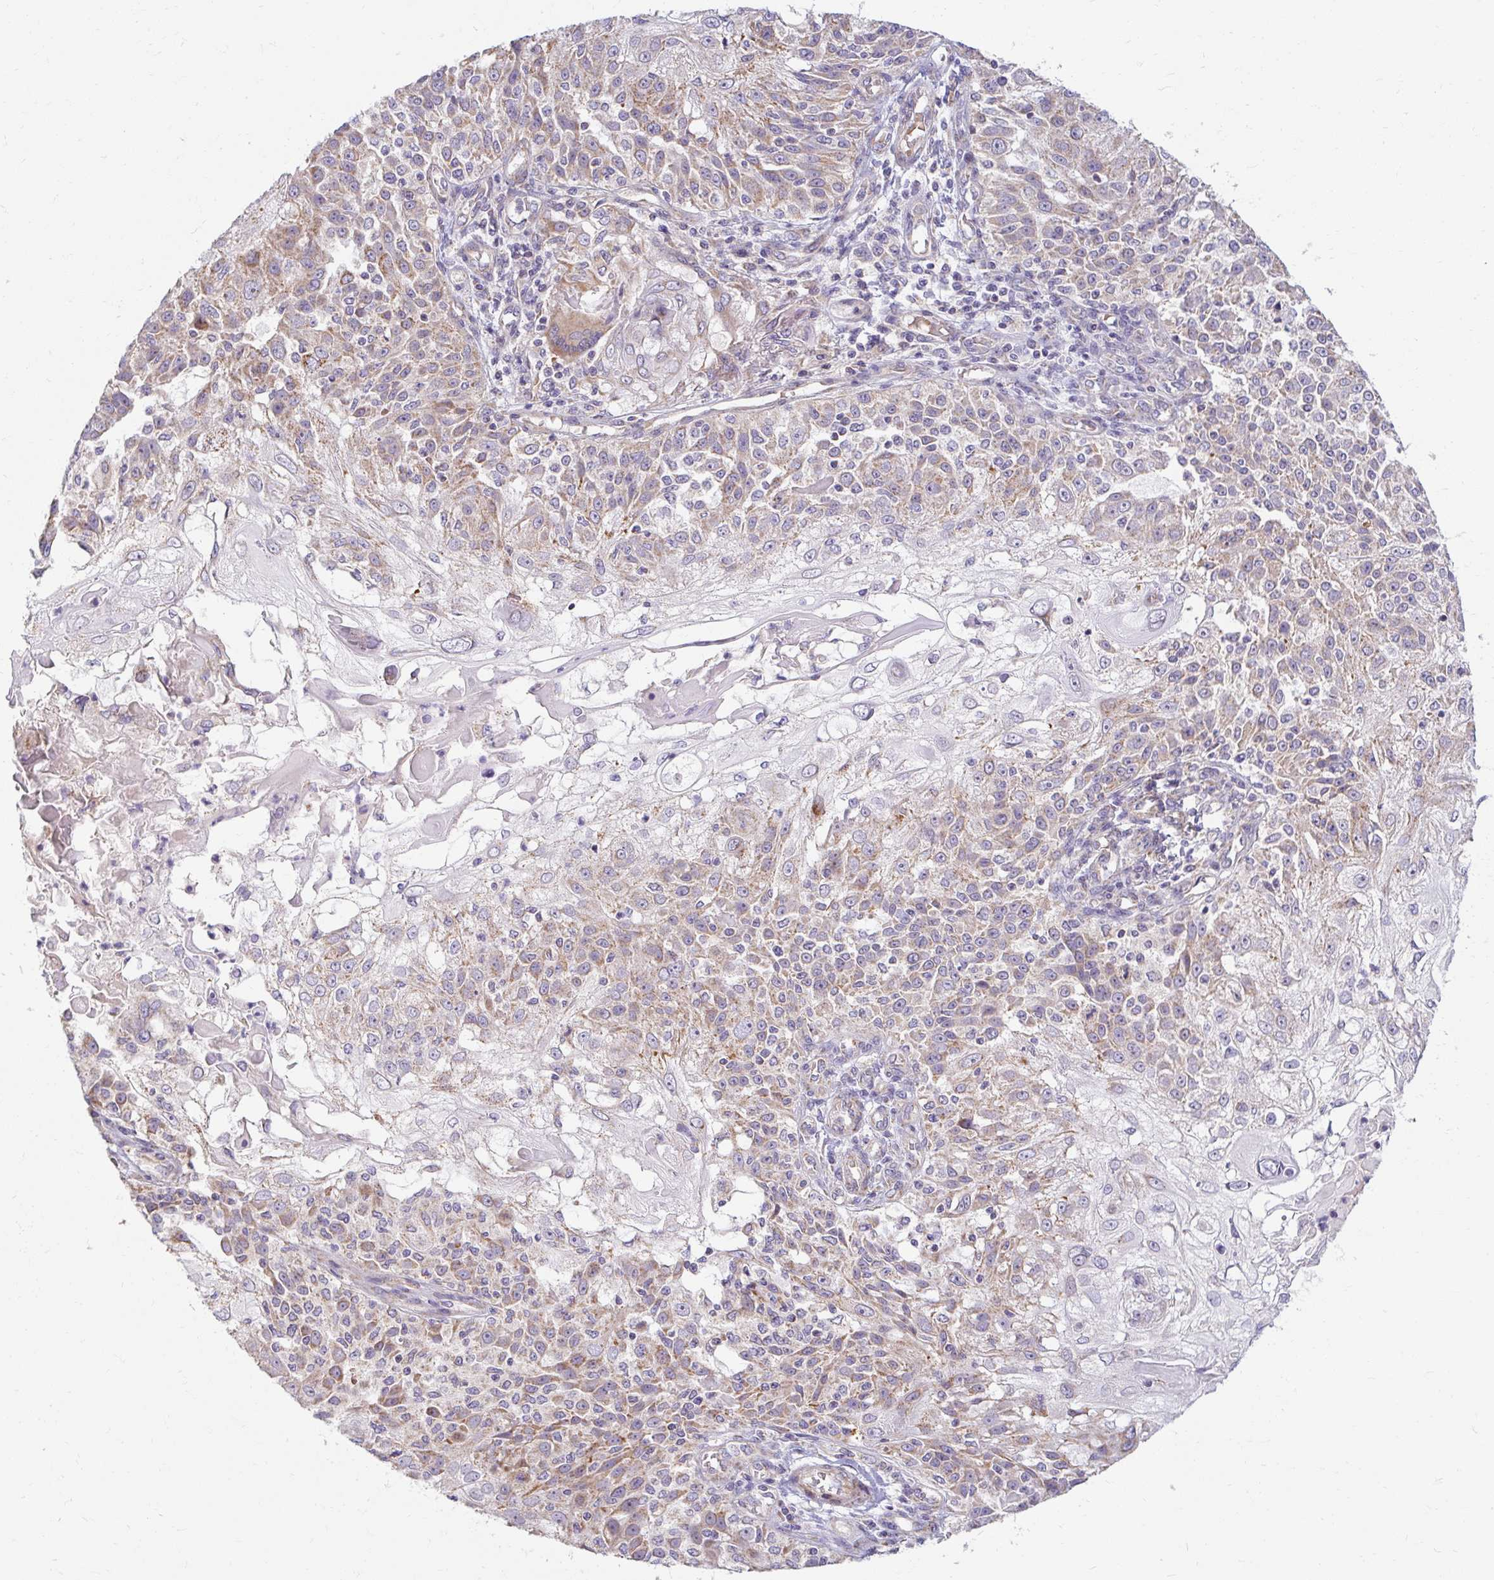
{"staining": {"intensity": "weak", "quantity": "25%-75%", "location": "cytoplasmic/membranous"}, "tissue": "skin cancer", "cell_type": "Tumor cells", "image_type": "cancer", "snomed": [{"axis": "morphology", "description": "Normal tissue, NOS"}, {"axis": "morphology", "description": "Squamous cell carcinoma, NOS"}, {"axis": "topography", "description": "Skin"}], "caption": "A micrograph of skin cancer (squamous cell carcinoma) stained for a protein reveals weak cytoplasmic/membranous brown staining in tumor cells. (DAB = brown stain, brightfield microscopy at high magnification).", "gene": "SKP2", "patient": {"sex": "female", "age": 83}}